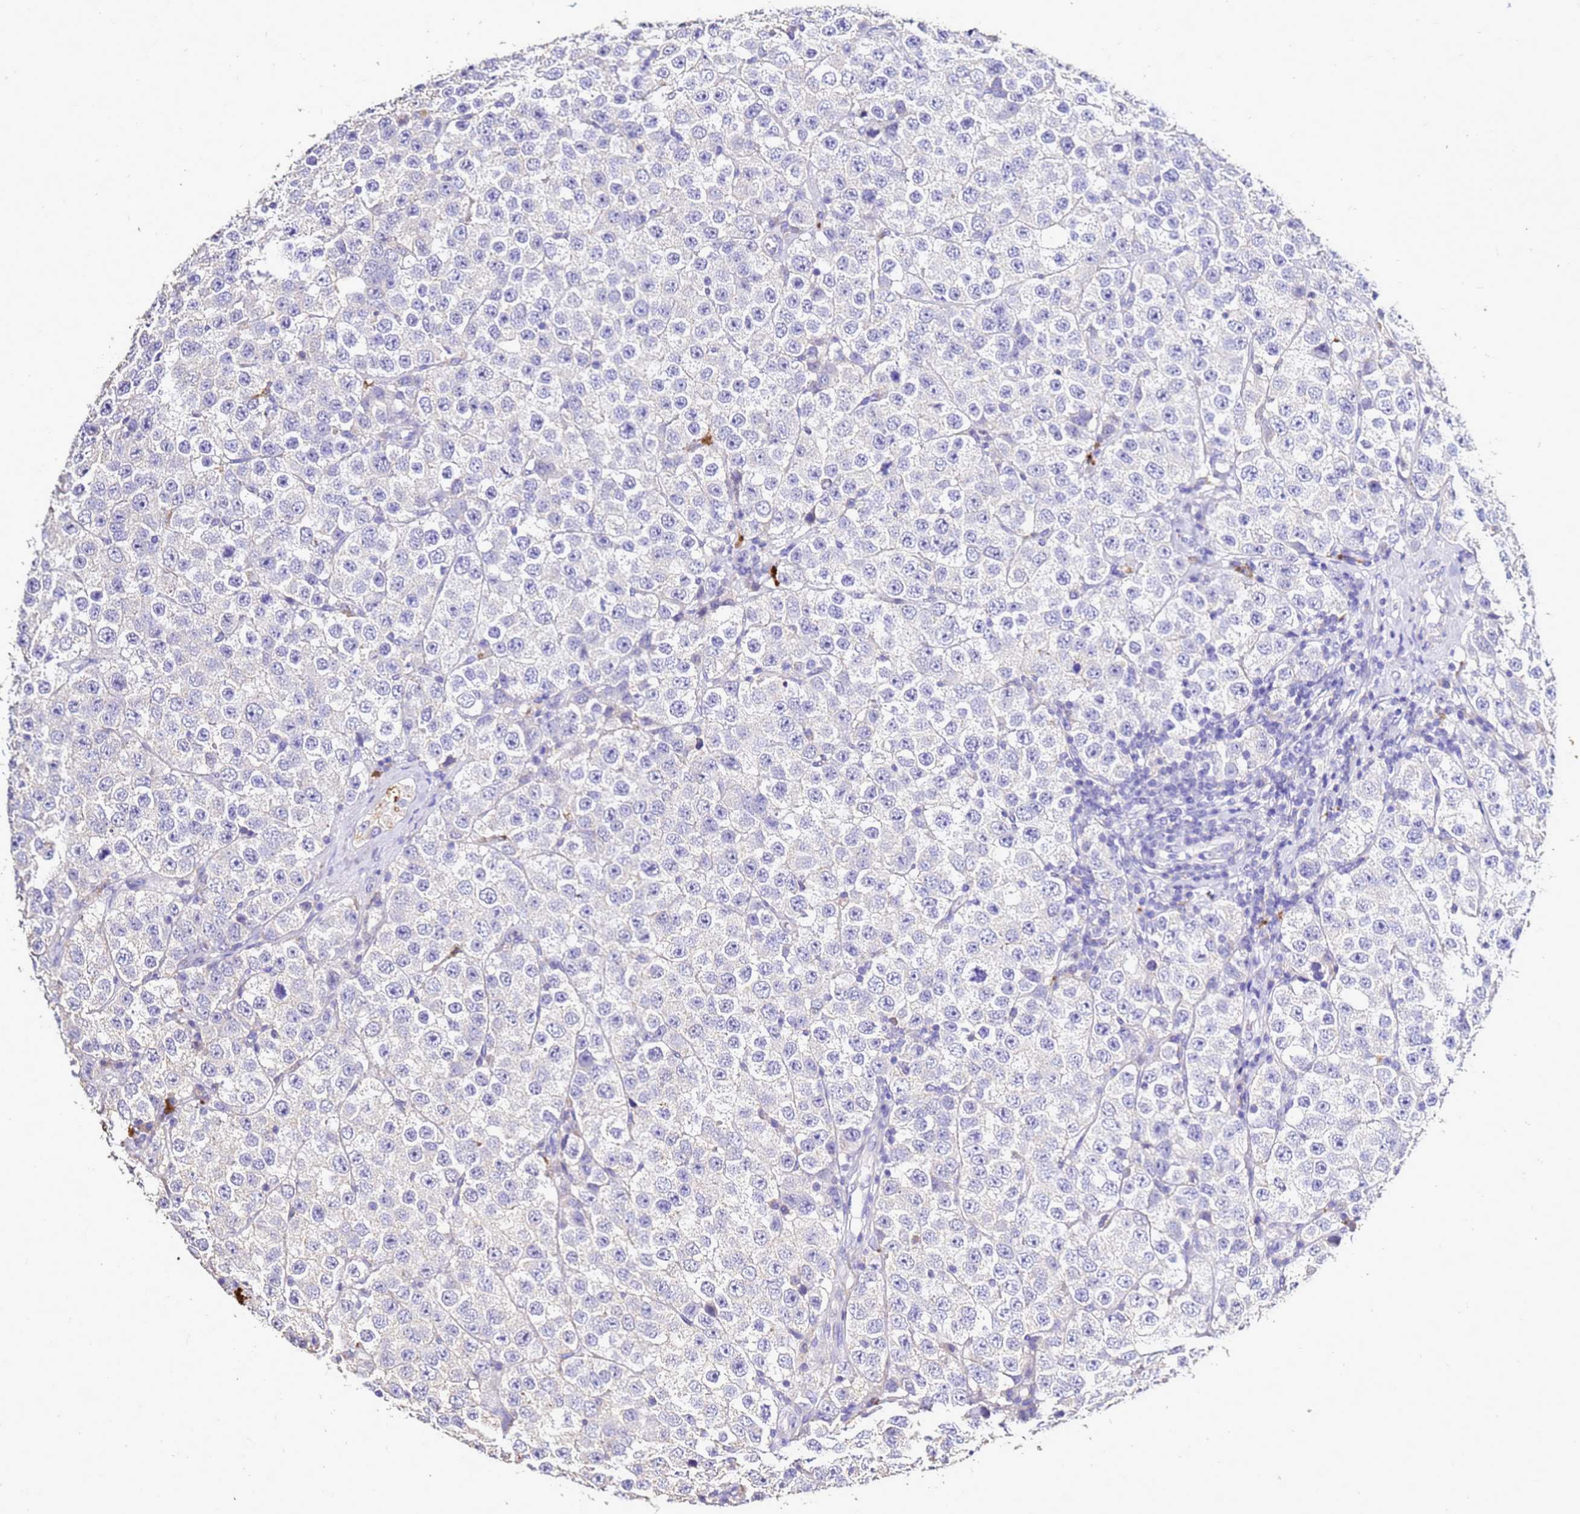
{"staining": {"intensity": "negative", "quantity": "none", "location": "none"}, "tissue": "testis cancer", "cell_type": "Tumor cells", "image_type": "cancer", "snomed": [{"axis": "morphology", "description": "Seminoma, NOS"}, {"axis": "topography", "description": "Testis"}], "caption": "The IHC image has no significant staining in tumor cells of seminoma (testis) tissue.", "gene": "S100A2", "patient": {"sex": "male", "age": 28}}